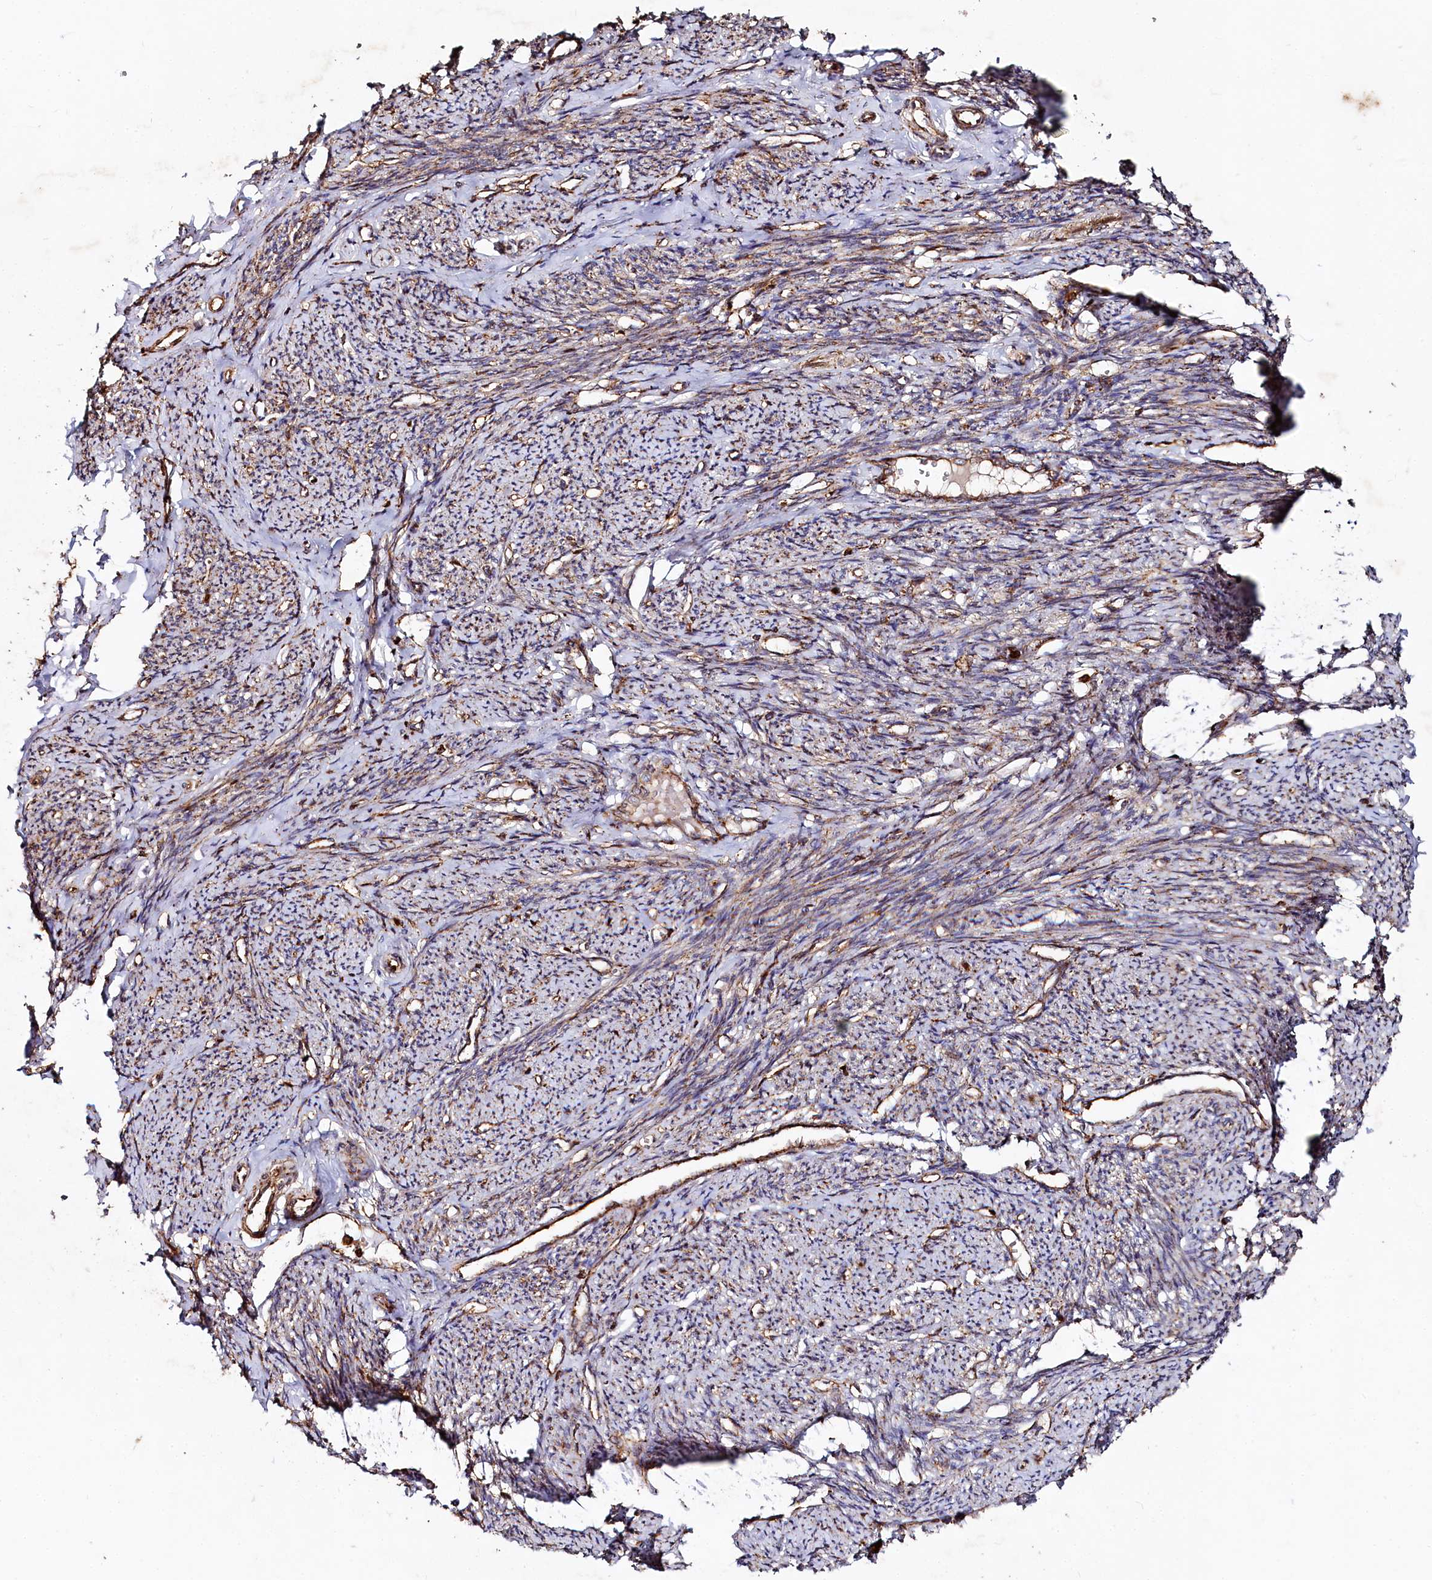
{"staining": {"intensity": "strong", "quantity": ">75%", "location": "cytoplasmic/membranous"}, "tissue": "smooth muscle", "cell_type": "Smooth muscle cells", "image_type": "normal", "snomed": [{"axis": "morphology", "description": "Normal tissue, NOS"}, {"axis": "topography", "description": "Smooth muscle"}, {"axis": "topography", "description": "Uterus"}], "caption": "Human smooth muscle stained for a protein (brown) reveals strong cytoplasmic/membranous positive positivity in about >75% of smooth muscle cells.", "gene": "WDR73", "patient": {"sex": "female", "age": 59}}